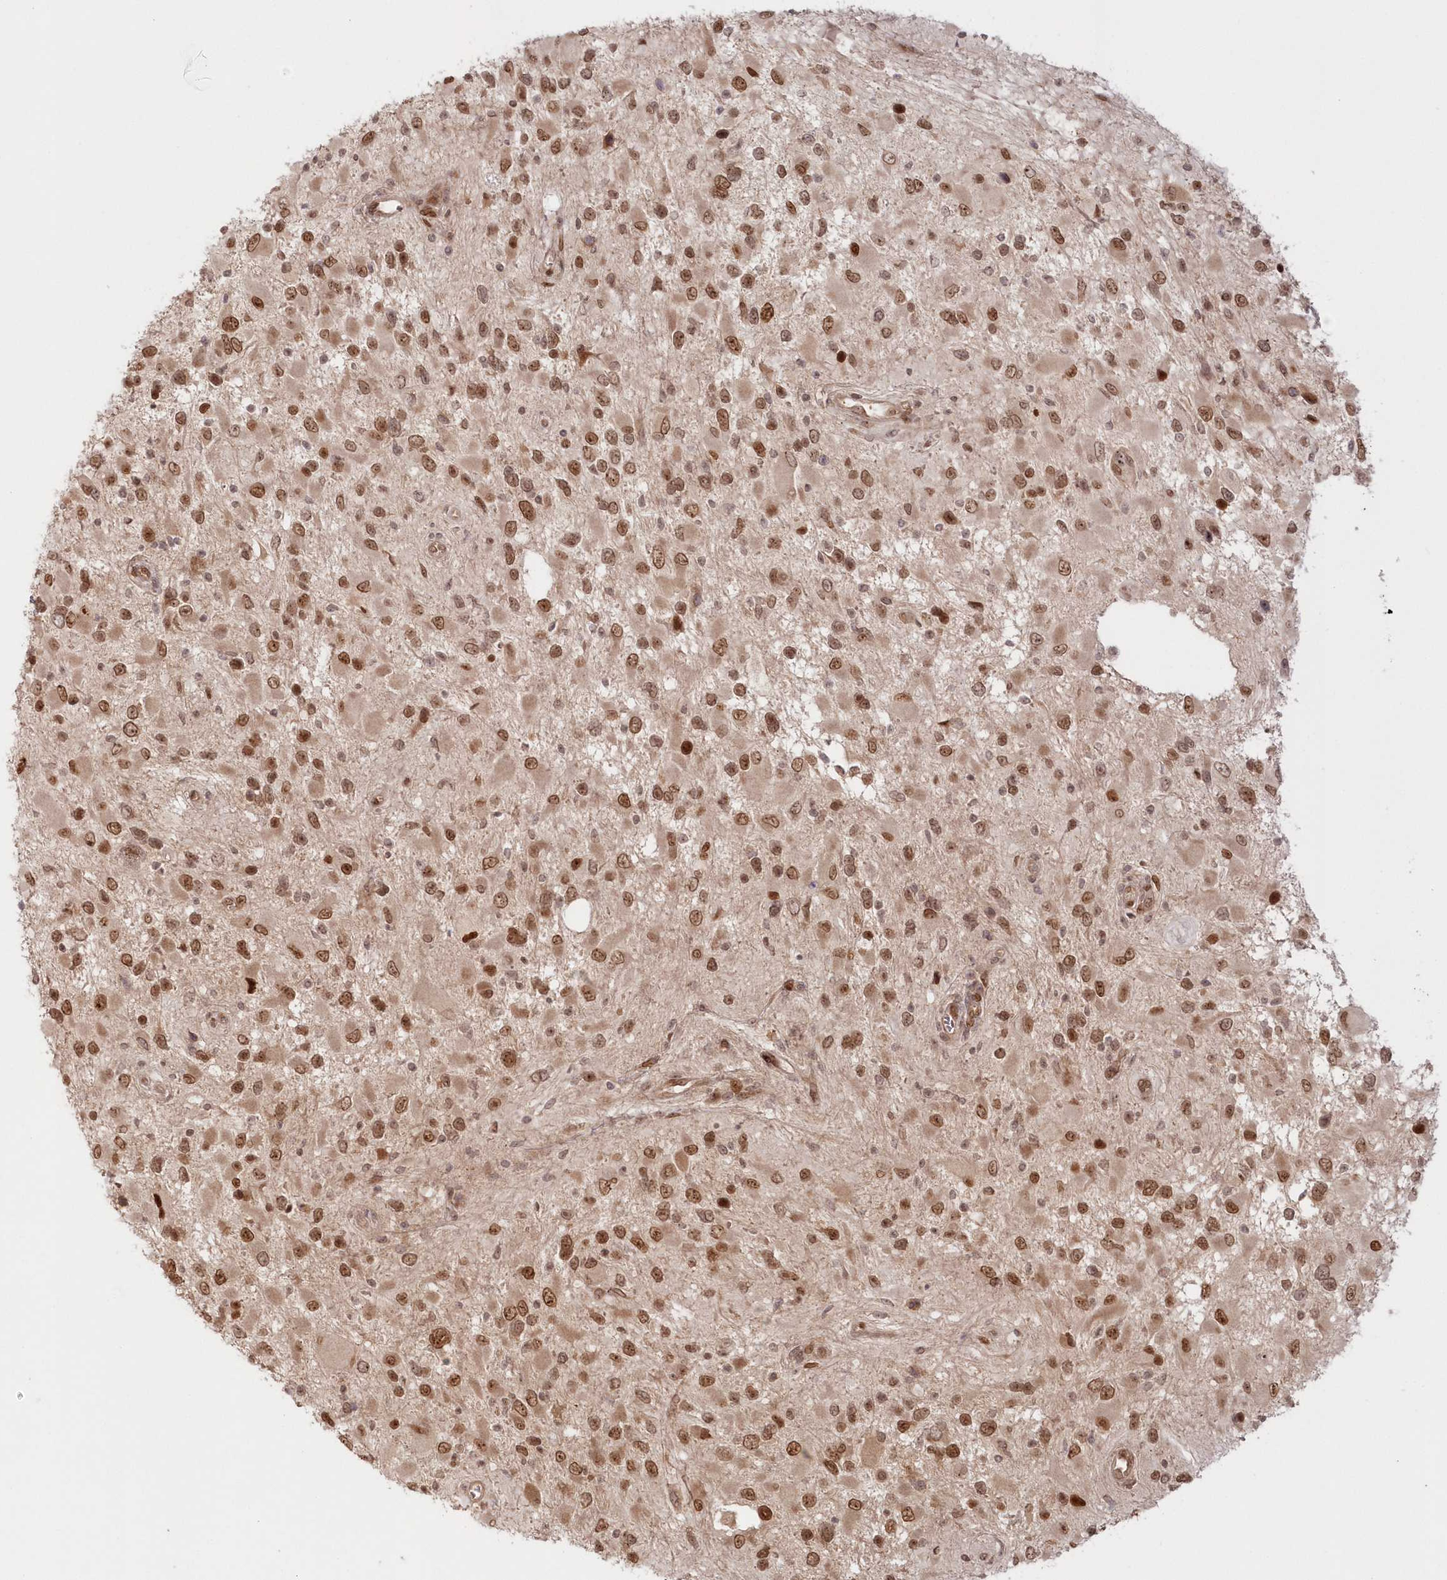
{"staining": {"intensity": "moderate", "quantity": ">75%", "location": "nuclear"}, "tissue": "glioma", "cell_type": "Tumor cells", "image_type": "cancer", "snomed": [{"axis": "morphology", "description": "Glioma, malignant, High grade"}, {"axis": "topography", "description": "Brain"}], "caption": "Approximately >75% of tumor cells in human glioma demonstrate moderate nuclear protein positivity as visualized by brown immunohistochemical staining.", "gene": "TOGARAM2", "patient": {"sex": "male", "age": 53}}